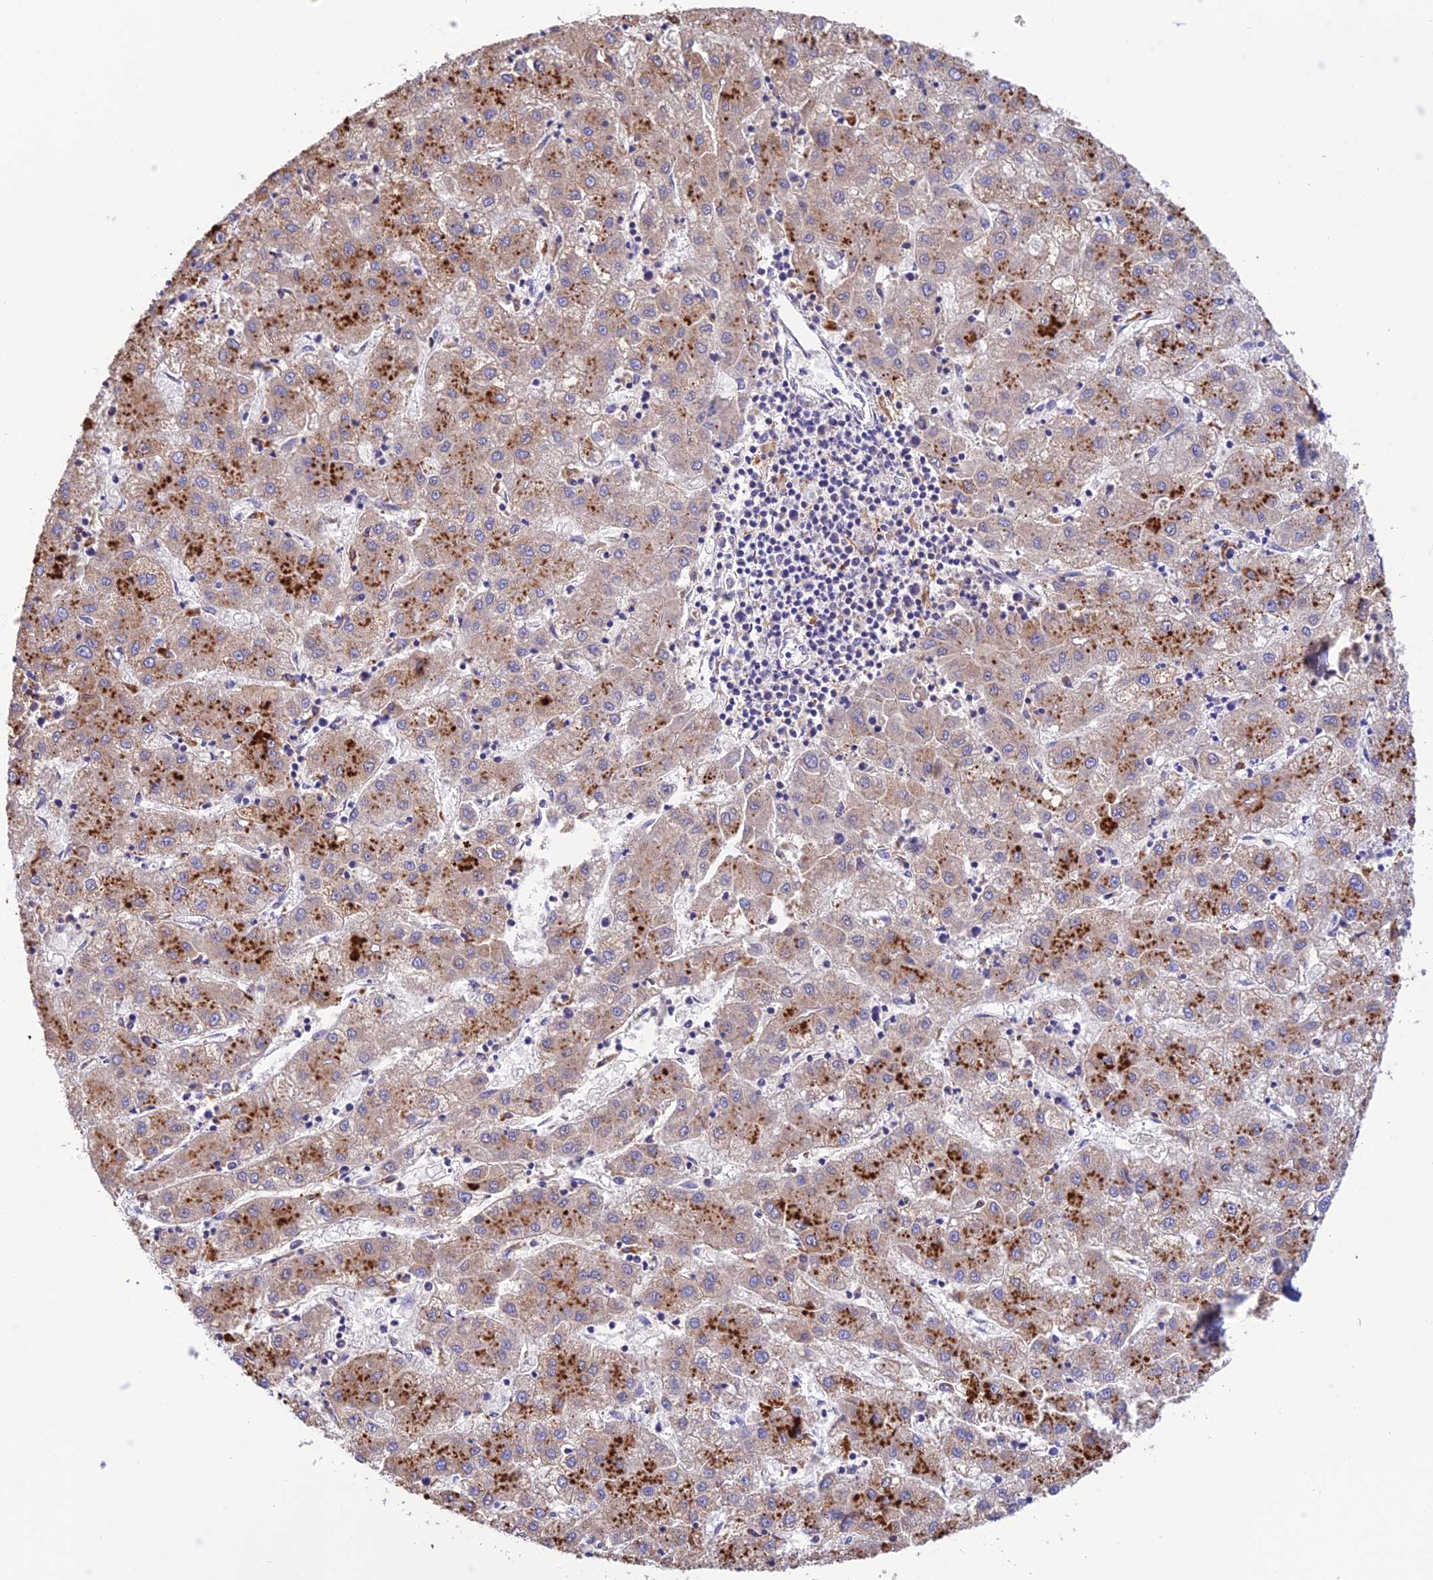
{"staining": {"intensity": "moderate", "quantity": "25%-75%", "location": "cytoplasmic/membranous"}, "tissue": "liver cancer", "cell_type": "Tumor cells", "image_type": "cancer", "snomed": [{"axis": "morphology", "description": "Carcinoma, Hepatocellular, NOS"}, {"axis": "topography", "description": "Liver"}], "caption": "A micrograph showing moderate cytoplasmic/membranous staining in about 25%-75% of tumor cells in liver hepatocellular carcinoma, as visualized by brown immunohistochemical staining.", "gene": "VKORC1", "patient": {"sex": "male", "age": 72}}